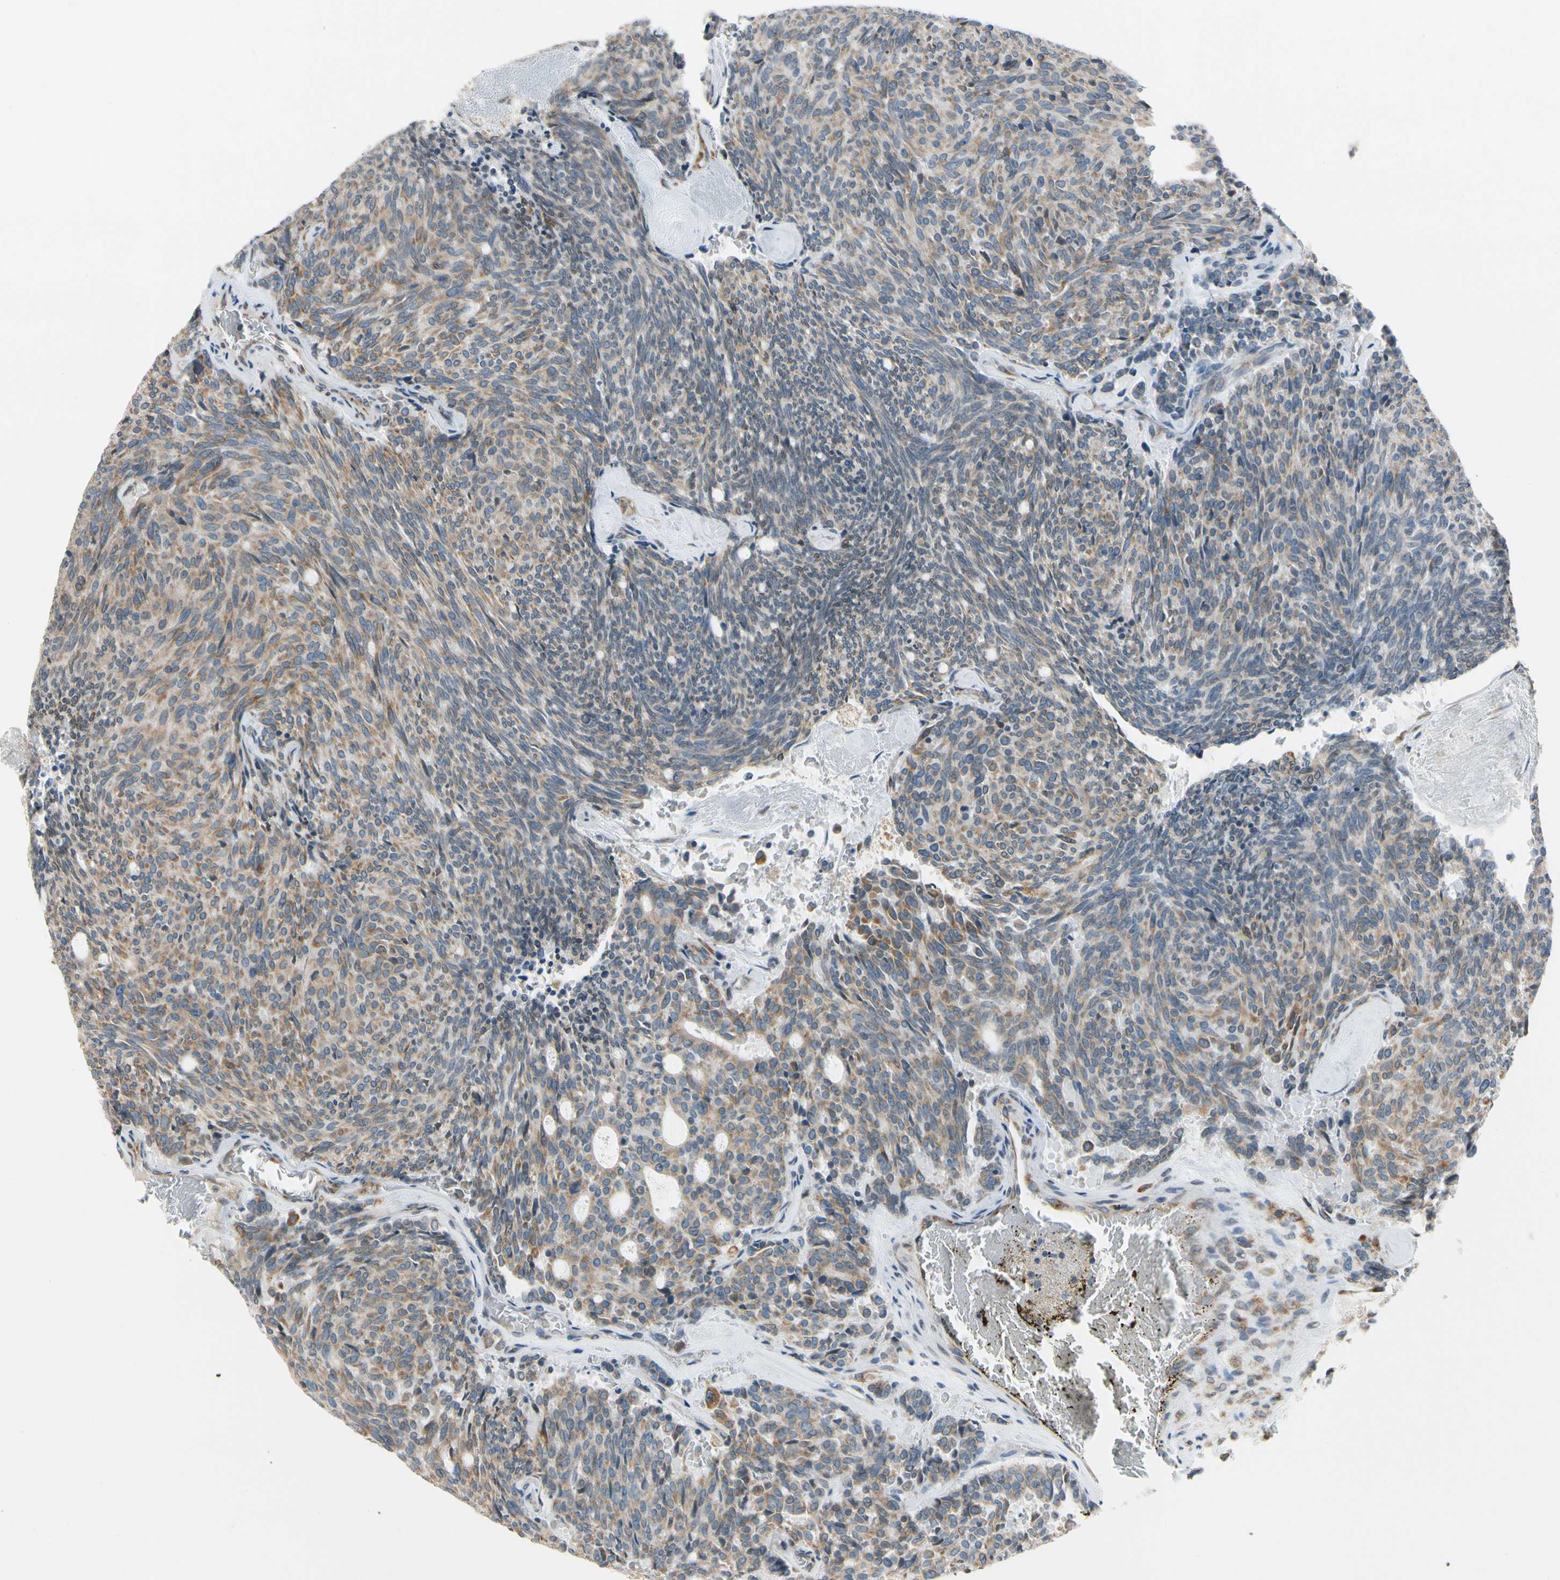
{"staining": {"intensity": "weak", "quantity": ">75%", "location": "cytoplasmic/membranous"}, "tissue": "carcinoid", "cell_type": "Tumor cells", "image_type": "cancer", "snomed": [{"axis": "morphology", "description": "Carcinoid, malignant, NOS"}, {"axis": "topography", "description": "Pancreas"}], "caption": "Immunohistochemical staining of human malignant carcinoid displays low levels of weak cytoplasmic/membranous expression in approximately >75% of tumor cells.", "gene": "RPN2", "patient": {"sex": "female", "age": 54}}